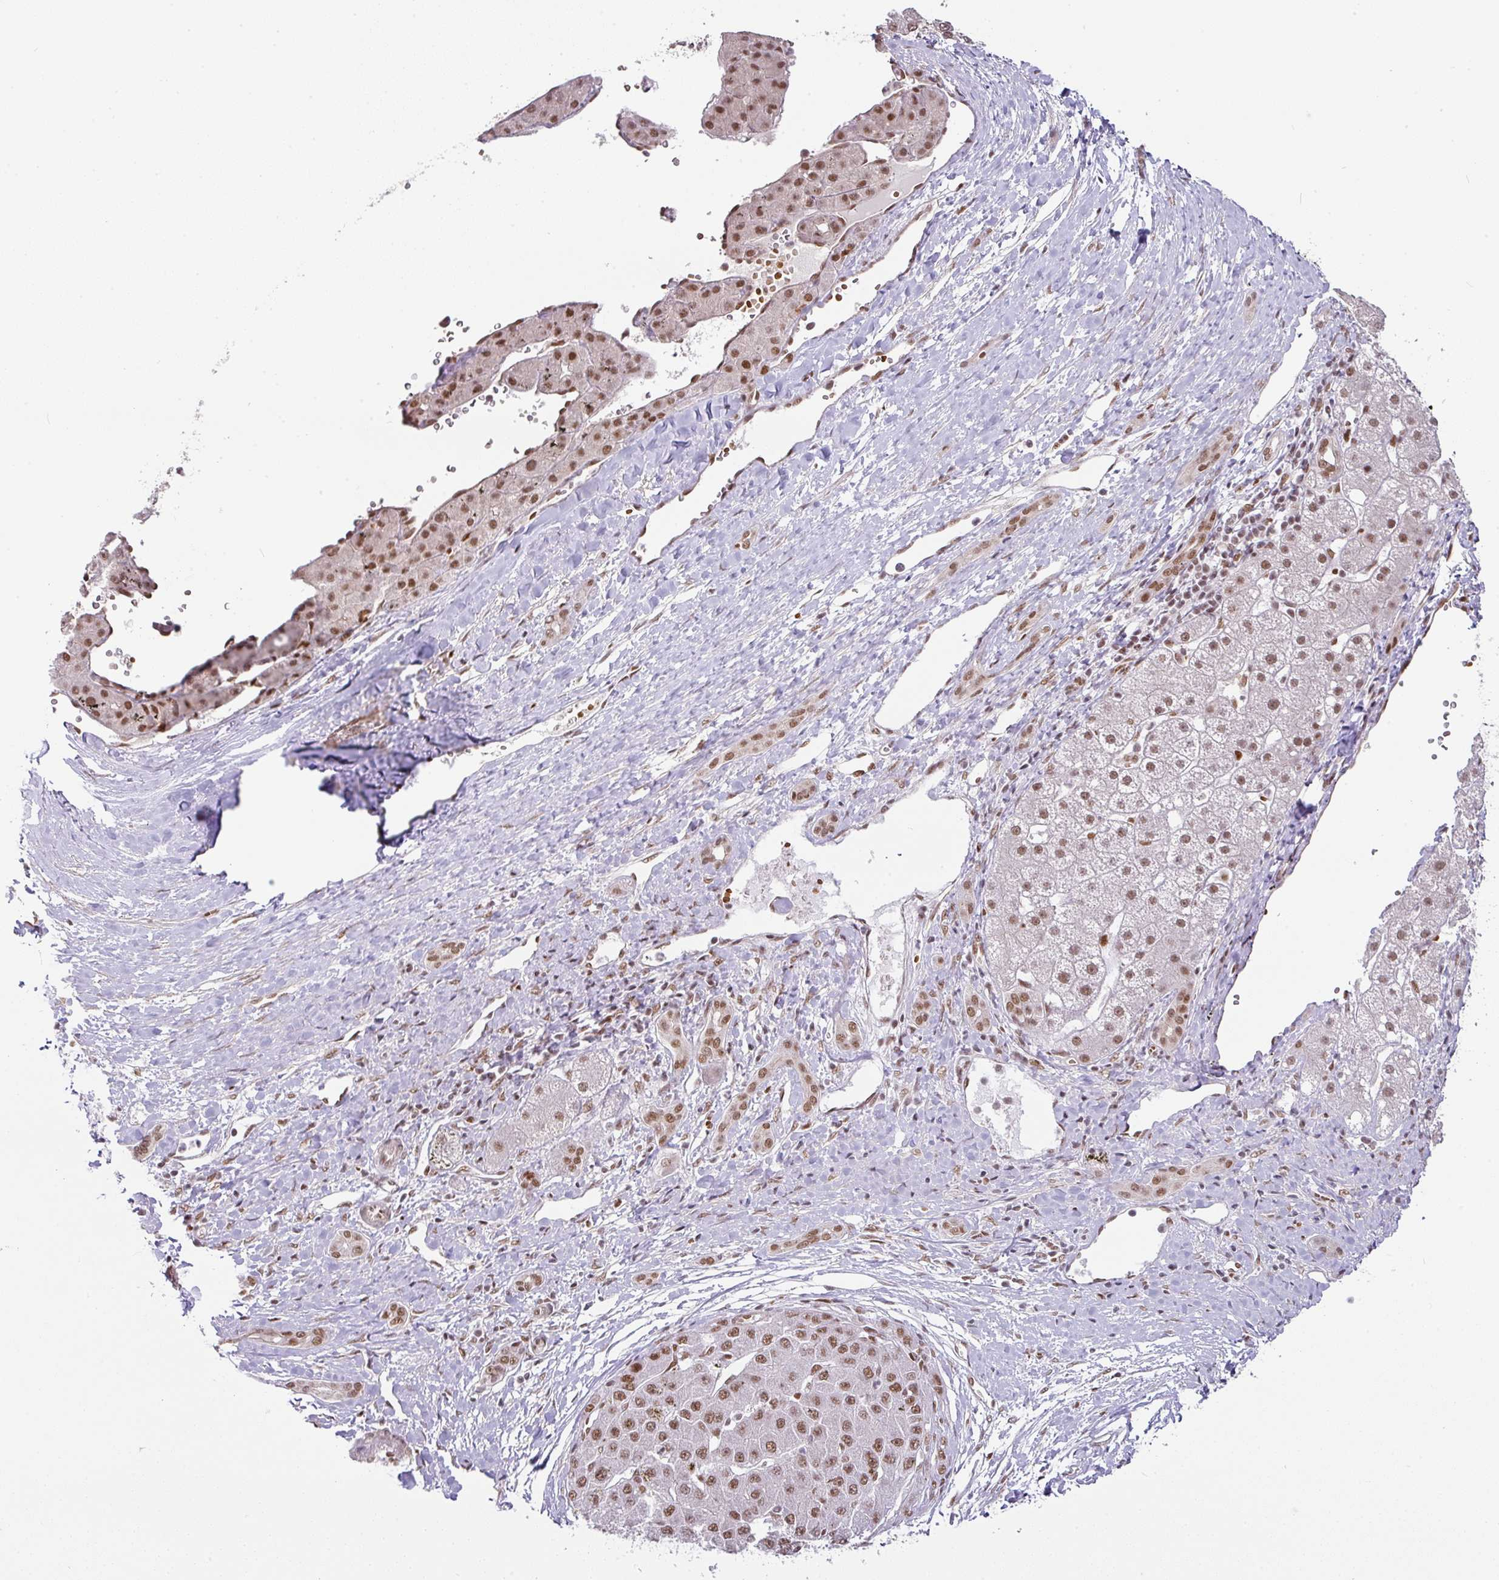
{"staining": {"intensity": "moderate", "quantity": ">75%", "location": "nuclear"}, "tissue": "liver cancer", "cell_type": "Tumor cells", "image_type": "cancer", "snomed": [{"axis": "morphology", "description": "Carcinoma, Hepatocellular, NOS"}, {"axis": "topography", "description": "Liver"}], "caption": "Immunohistochemistry staining of liver cancer, which demonstrates medium levels of moderate nuclear staining in about >75% of tumor cells indicating moderate nuclear protein staining. The staining was performed using DAB (brown) for protein detection and nuclei were counterstained in hematoxylin (blue).", "gene": "NCOA5", "patient": {"sex": "male", "age": 67}}